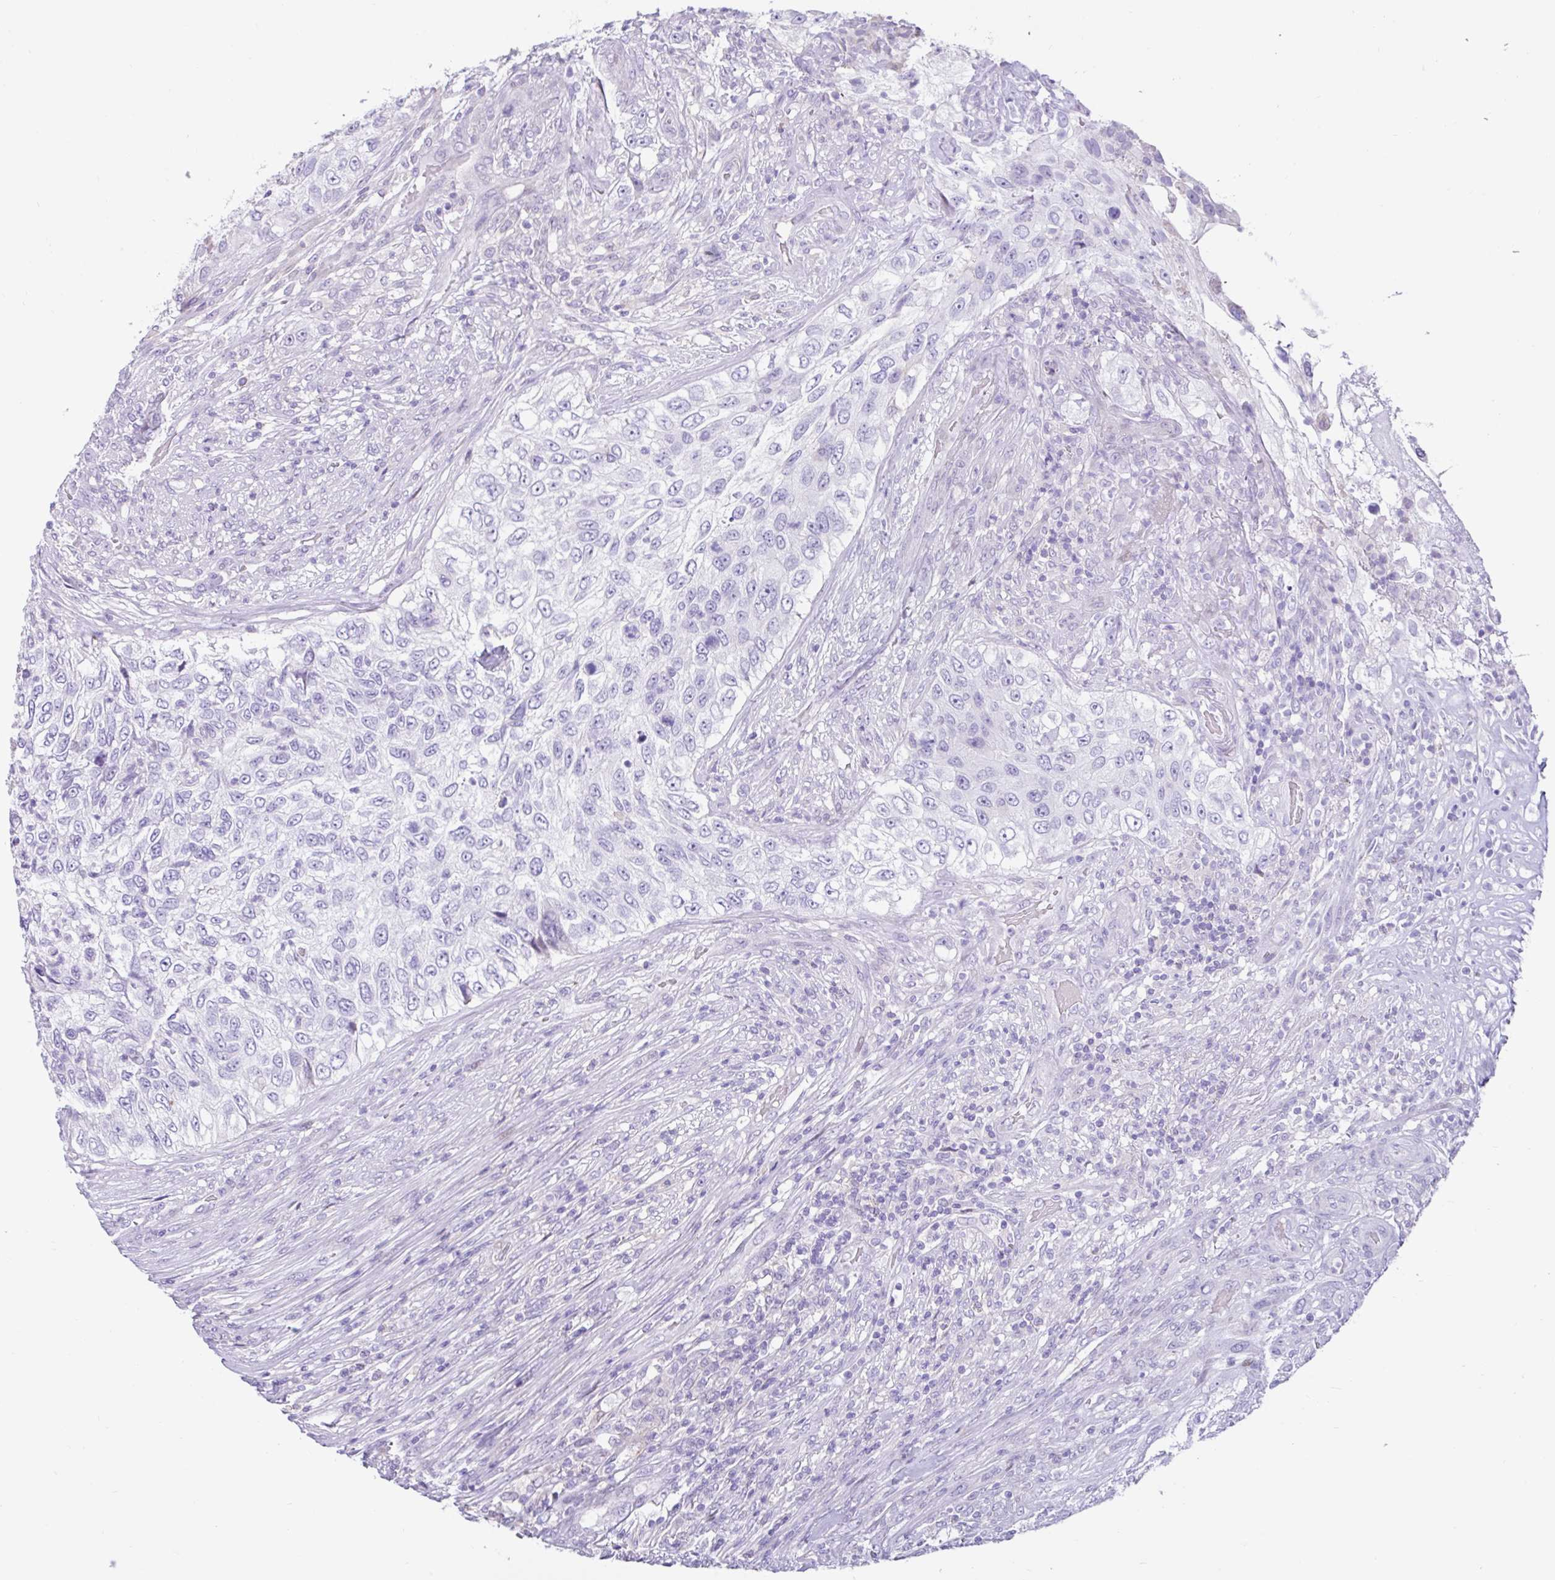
{"staining": {"intensity": "negative", "quantity": "none", "location": "none"}, "tissue": "urothelial cancer", "cell_type": "Tumor cells", "image_type": "cancer", "snomed": [{"axis": "morphology", "description": "Urothelial carcinoma, High grade"}, {"axis": "topography", "description": "Urinary bladder"}], "caption": "IHC histopathology image of neoplastic tissue: high-grade urothelial carcinoma stained with DAB (3,3'-diaminobenzidine) displays no significant protein expression in tumor cells.", "gene": "NHLH2", "patient": {"sex": "female", "age": 60}}